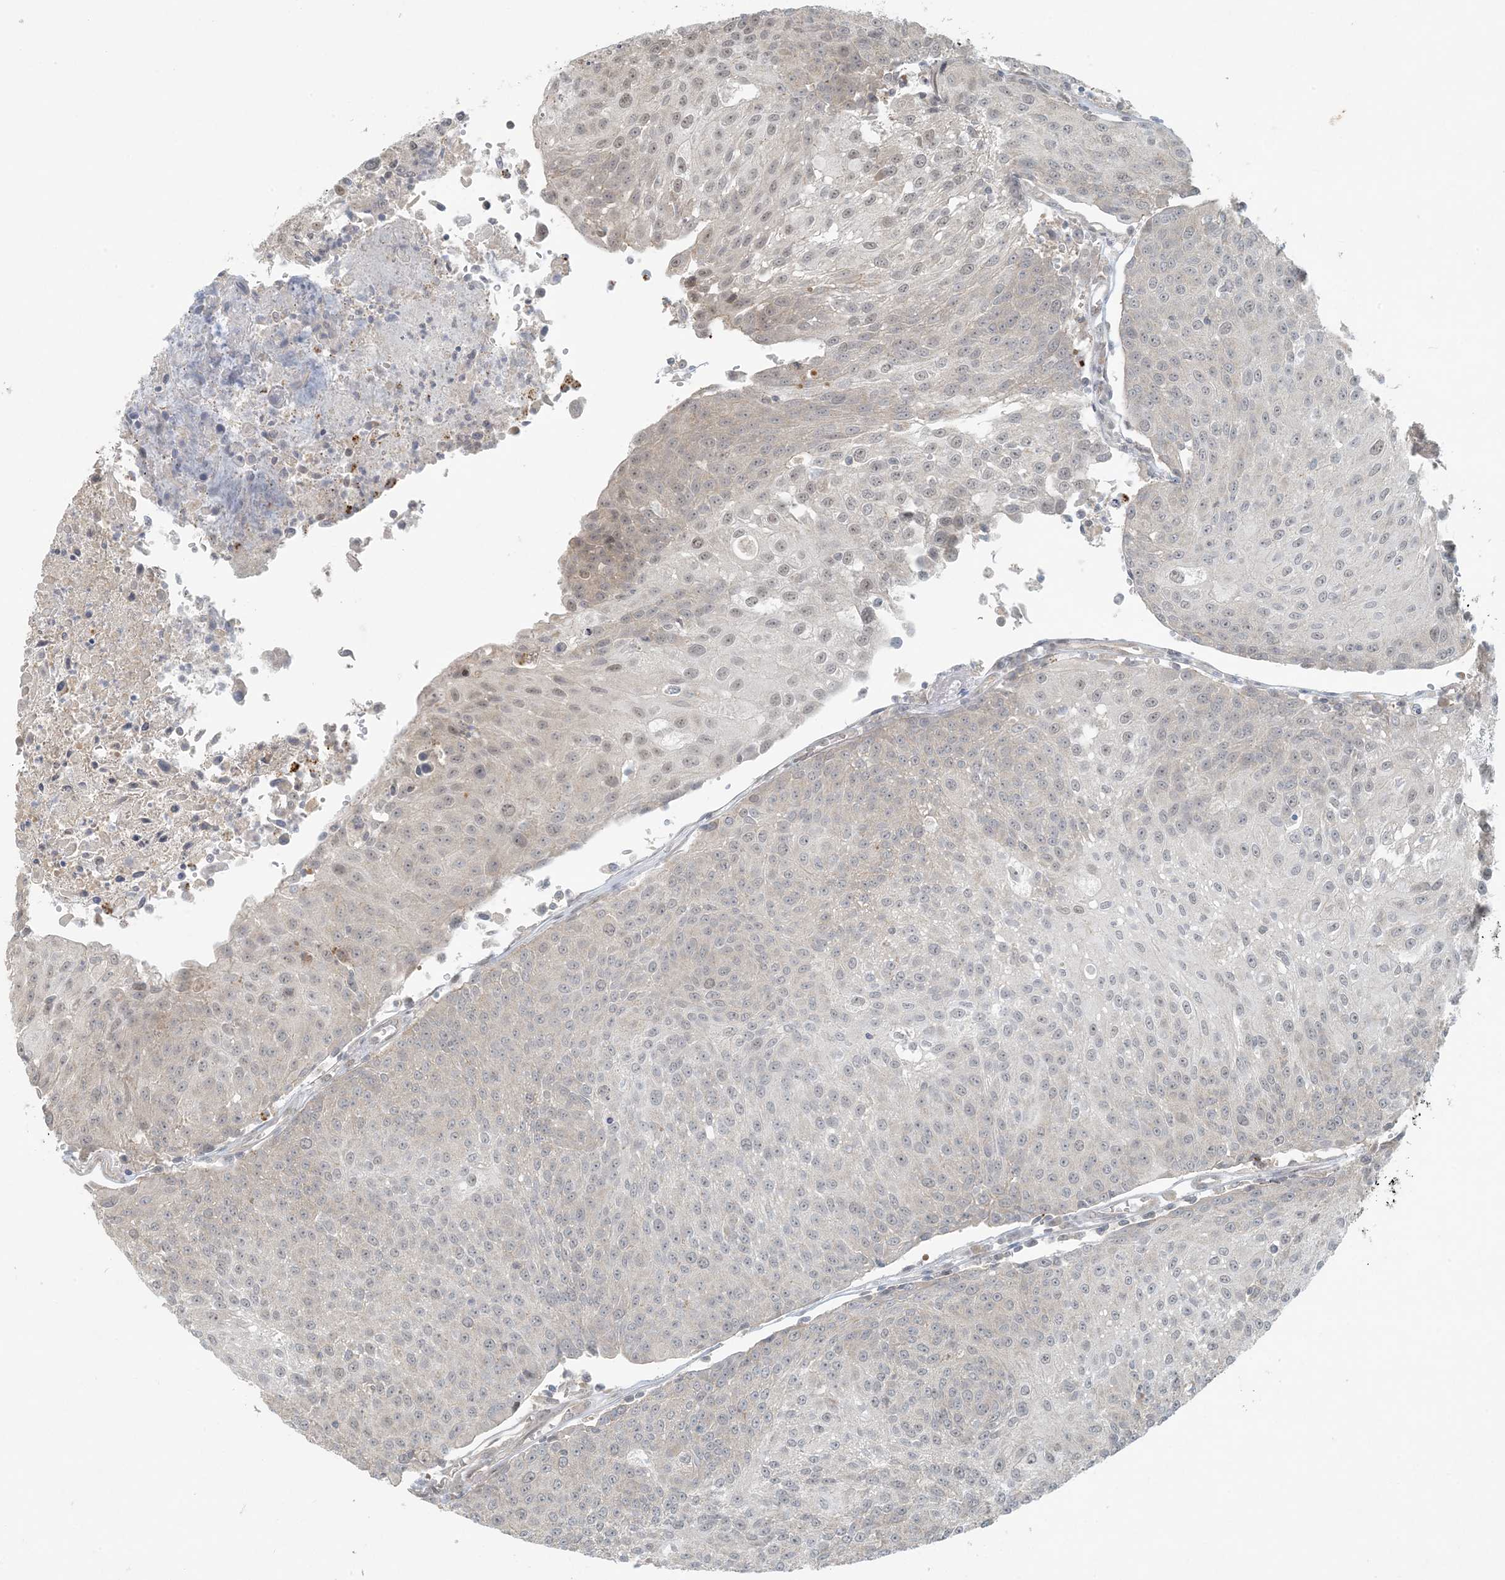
{"staining": {"intensity": "negative", "quantity": "none", "location": "none"}, "tissue": "urothelial cancer", "cell_type": "Tumor cells", "image_type": "cancer", "snomed": [{"axis": "morphology", "description": "Urothelial carcinoma, High grade"}, {"axis": "topography", "description": "Urinary bladder"}], "caption": "Urothelial cancer stained for a protein using immunohistochemistry shows no expression tumor cells.", "gene": "BCORL1", "patient": {"sex": "female", "age": 85}}